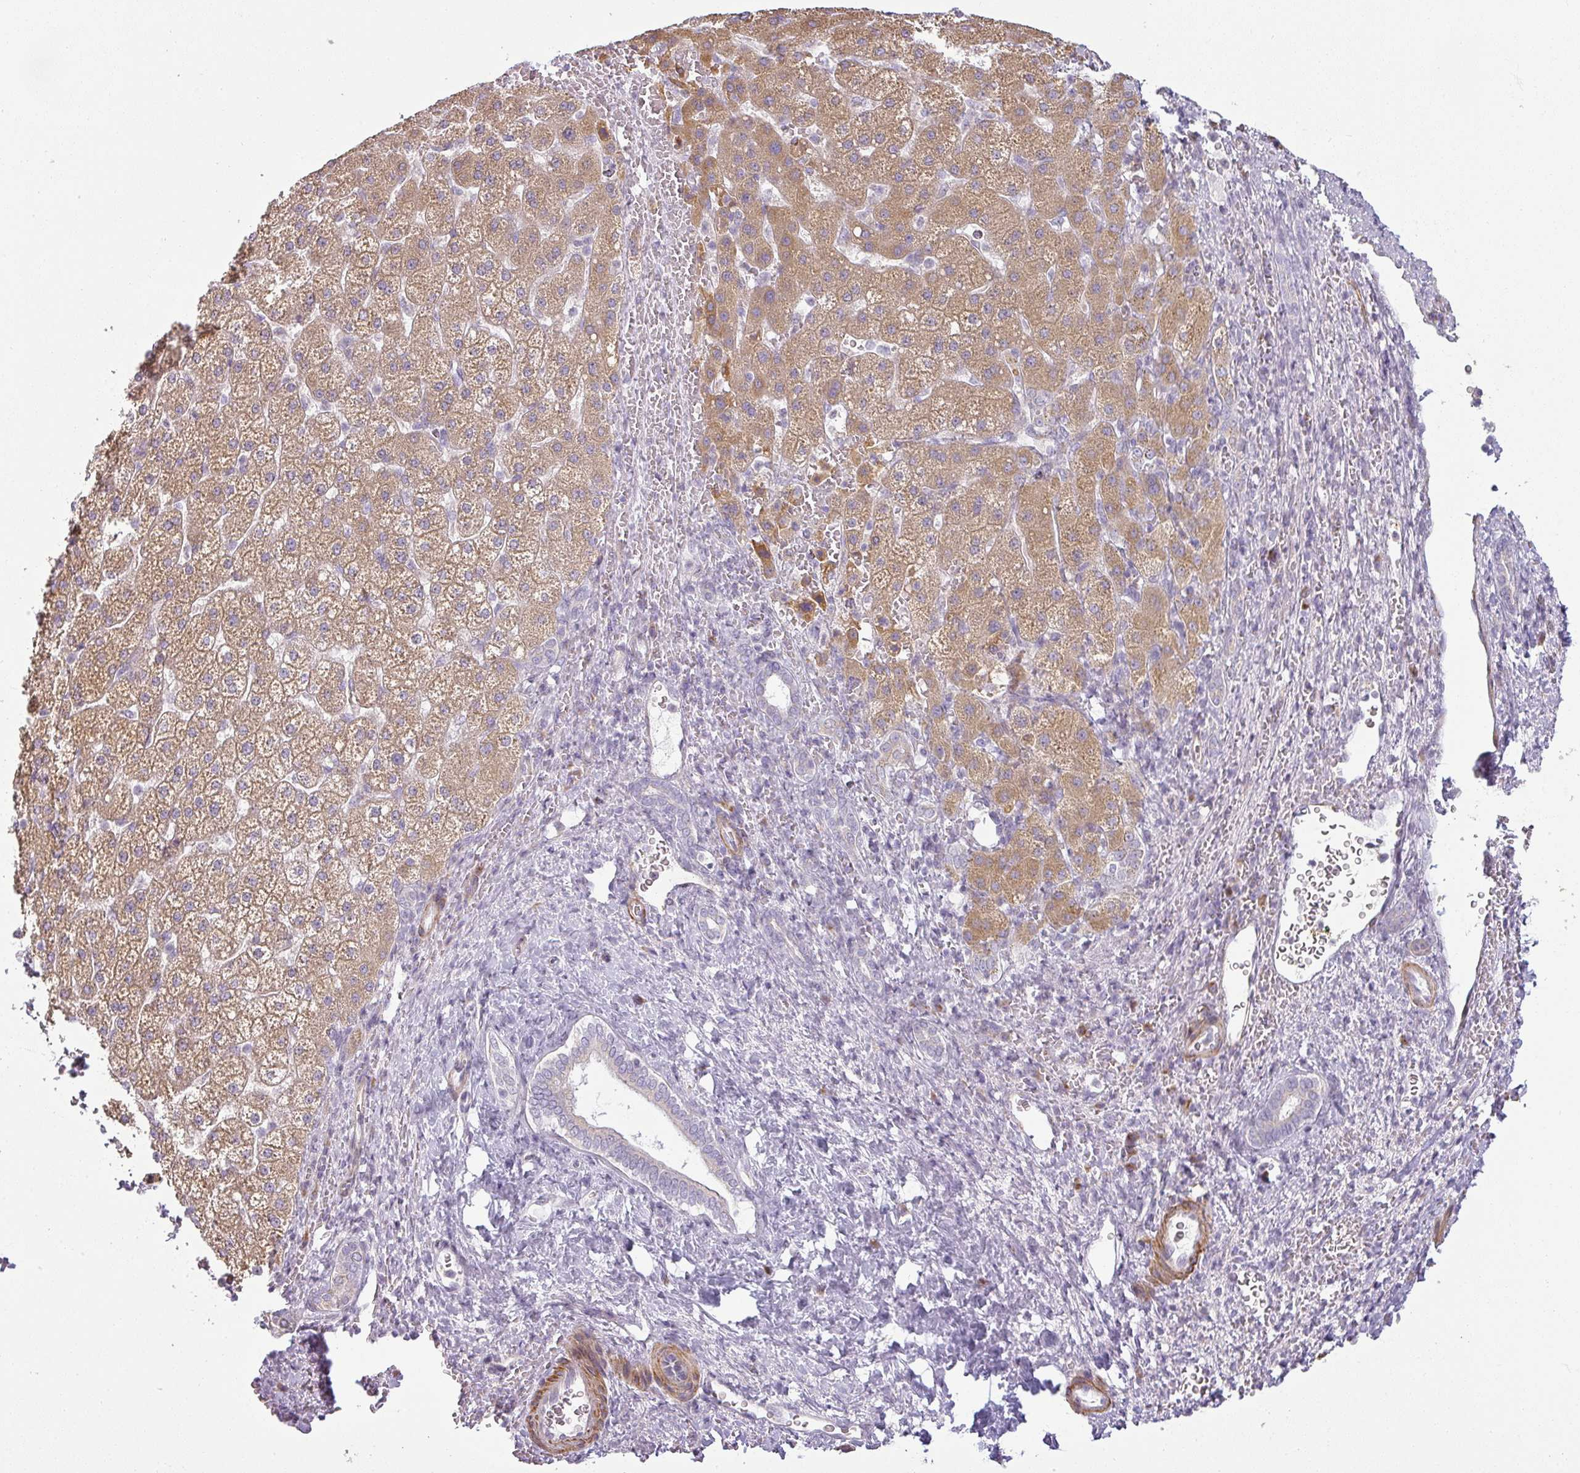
{"staining": {"intensity": "moderate", "quantity": ">75%", "location": "cytoplasmic/membranous"}, "tissue": "liver cancer", "cell_type": "Tumor cells", "image_type": "cancer", "snomed": [{"axis": "morphology", "description": "Carcinoma, Hepatocellular, NOS"}, {"axis": "topography", "description": "Liver"}], "caption": "Protein analysis of liver cancer (hepatocellular carcinoma) tissue shows moderate cytoplasmic/membranous positivity in approximately >75% of tumor cells.", "gene": "CCDC144A", "patient": {"sex": "male", "age": 57}}